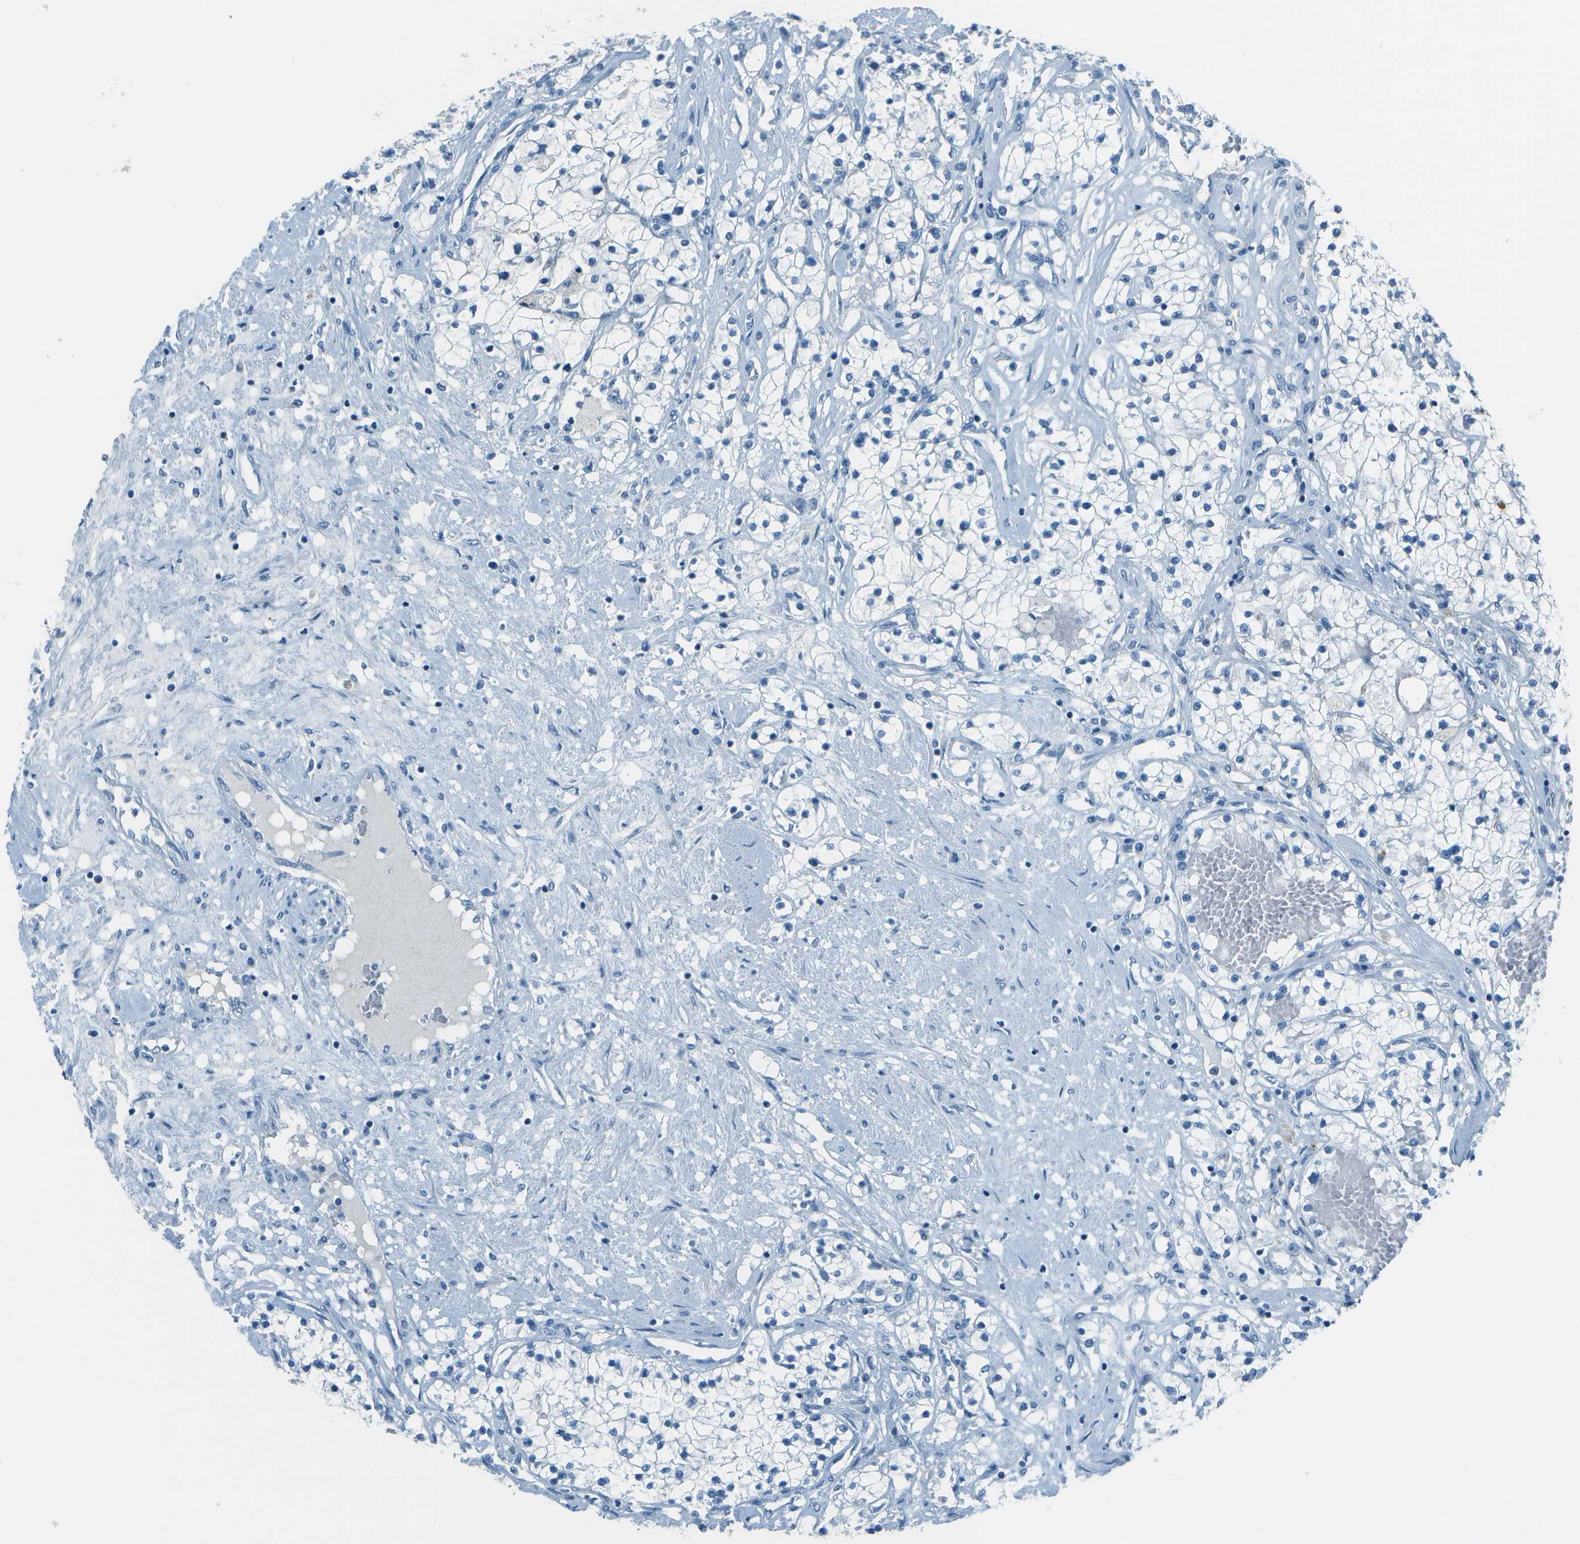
{"staining": {"intensity": "negative", "quantity": "none", "location": "none"}, "tissue": "renal cancer", "cell_type": "Tumor cells", "image_type": "cancer", "snomed": [{"axis": "morphology", "description": "Adenocarcinoma, NOS"}, {"axis": "topography", "description": "Kidney"}], "caption": "High magnification brightfield microscopy of renal cancer stained with DAB (brown) and counterstained with hematoxylin (blue): tumor cells show no significant positivity. The staining is performed using DAB (3,3'-diaminobenzidine) brown chromogen with nuclei counter-stained in using hematoxylin.", "gene": "FGF1", "patient": {"sex": "male", "age": 68}}